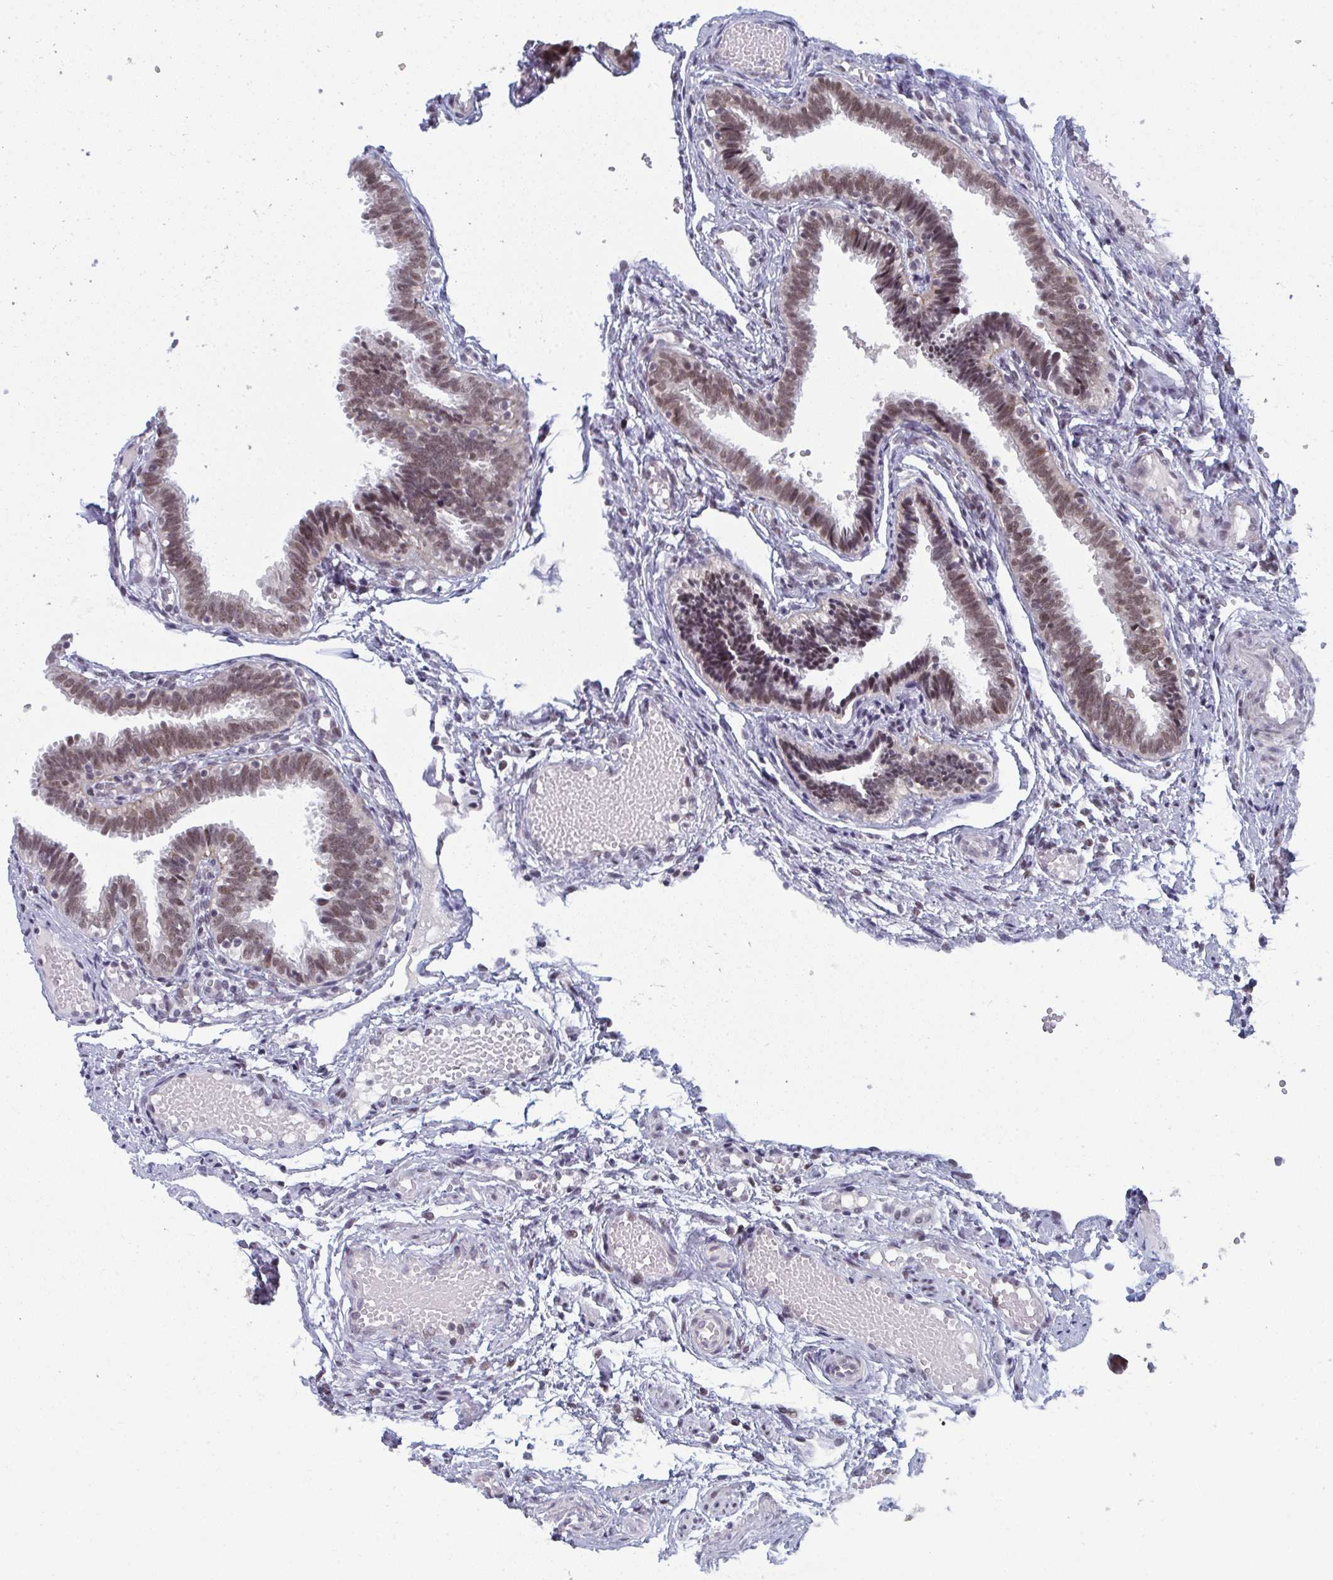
{"staining": {"intensity": "moderate", "quantity": ">75%", "location": "nuclear"}, "tissue": "fallopian tube", "cell_type": "Glandular cells", "image_type": "normal", "snomed": [{"axis": "morphology", "description": "Normal tissue, NOS"}, {"axis": "topography", "description": "Fallopian tube"}], "caption": "IHC photomicrograph of benign fallopian tube: human fallopian tube stained using immunohistochemistry (IHC) exhibits medium levels of moderate protein expression localized specifically in the nuclear of glandular cells, appearing as a nuclear brown color.", "gene": "ATF1", "patient": {"sex": "female", "age": 37}}